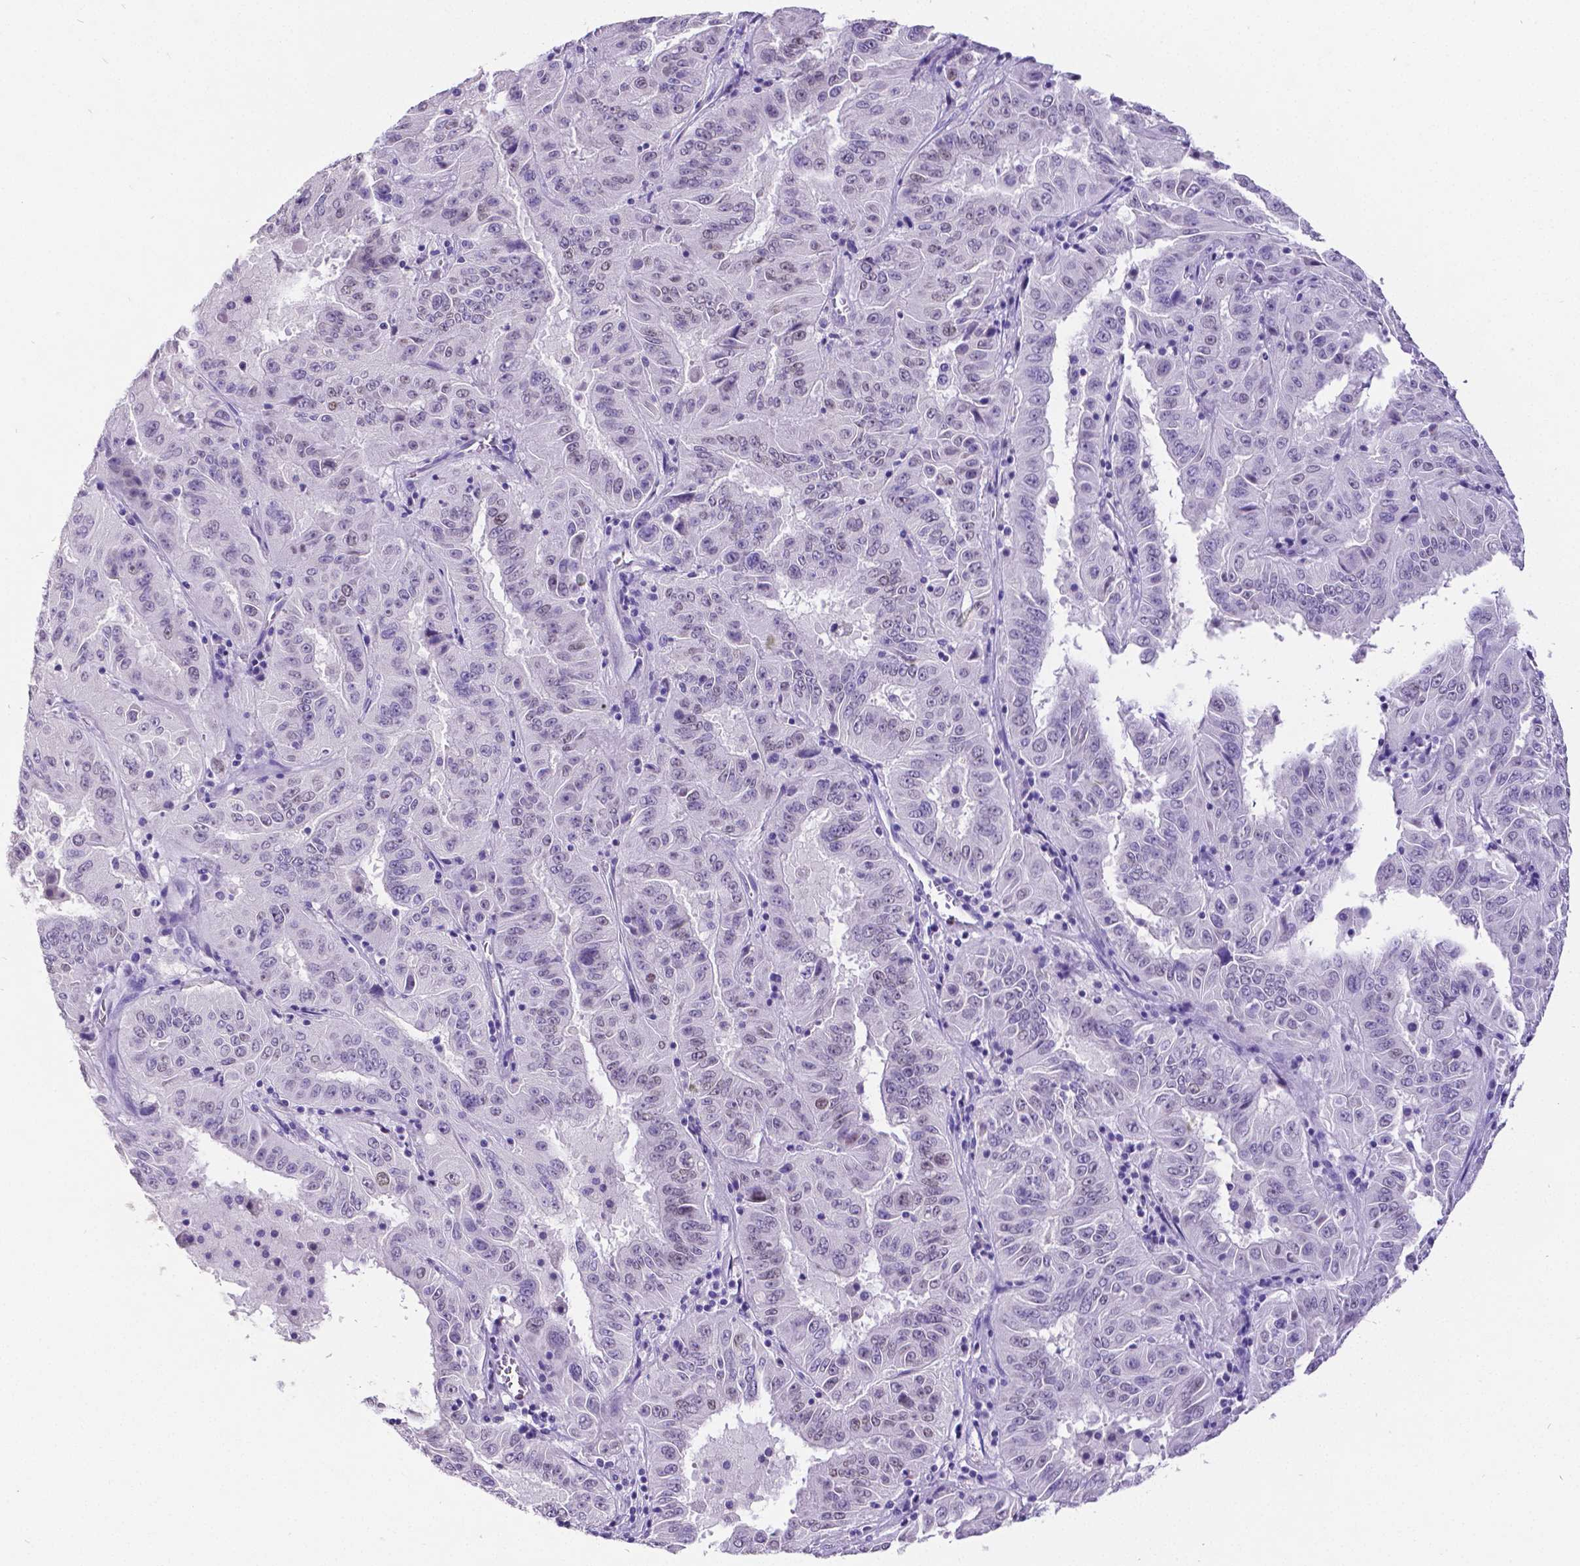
{"staining": {"intensity": "negative", "quantity": "none", "location": "none"}, "tissue": "pancreatic cancer", "cell_type": "Tumor cells", "image_type": "cancer", "snomed": [{"axis": "morphology", "description": "Adenocarcinoma, NOS"}, {"axis": "topography", "description": "Pancreas"}], "caption": "Immunohistochemical staining of pancreatic adenocarcinoma demonstrates no significant expression in tumor cells.", "gene": "SATB2", "patient": {"sex": "male", "age": 63}}